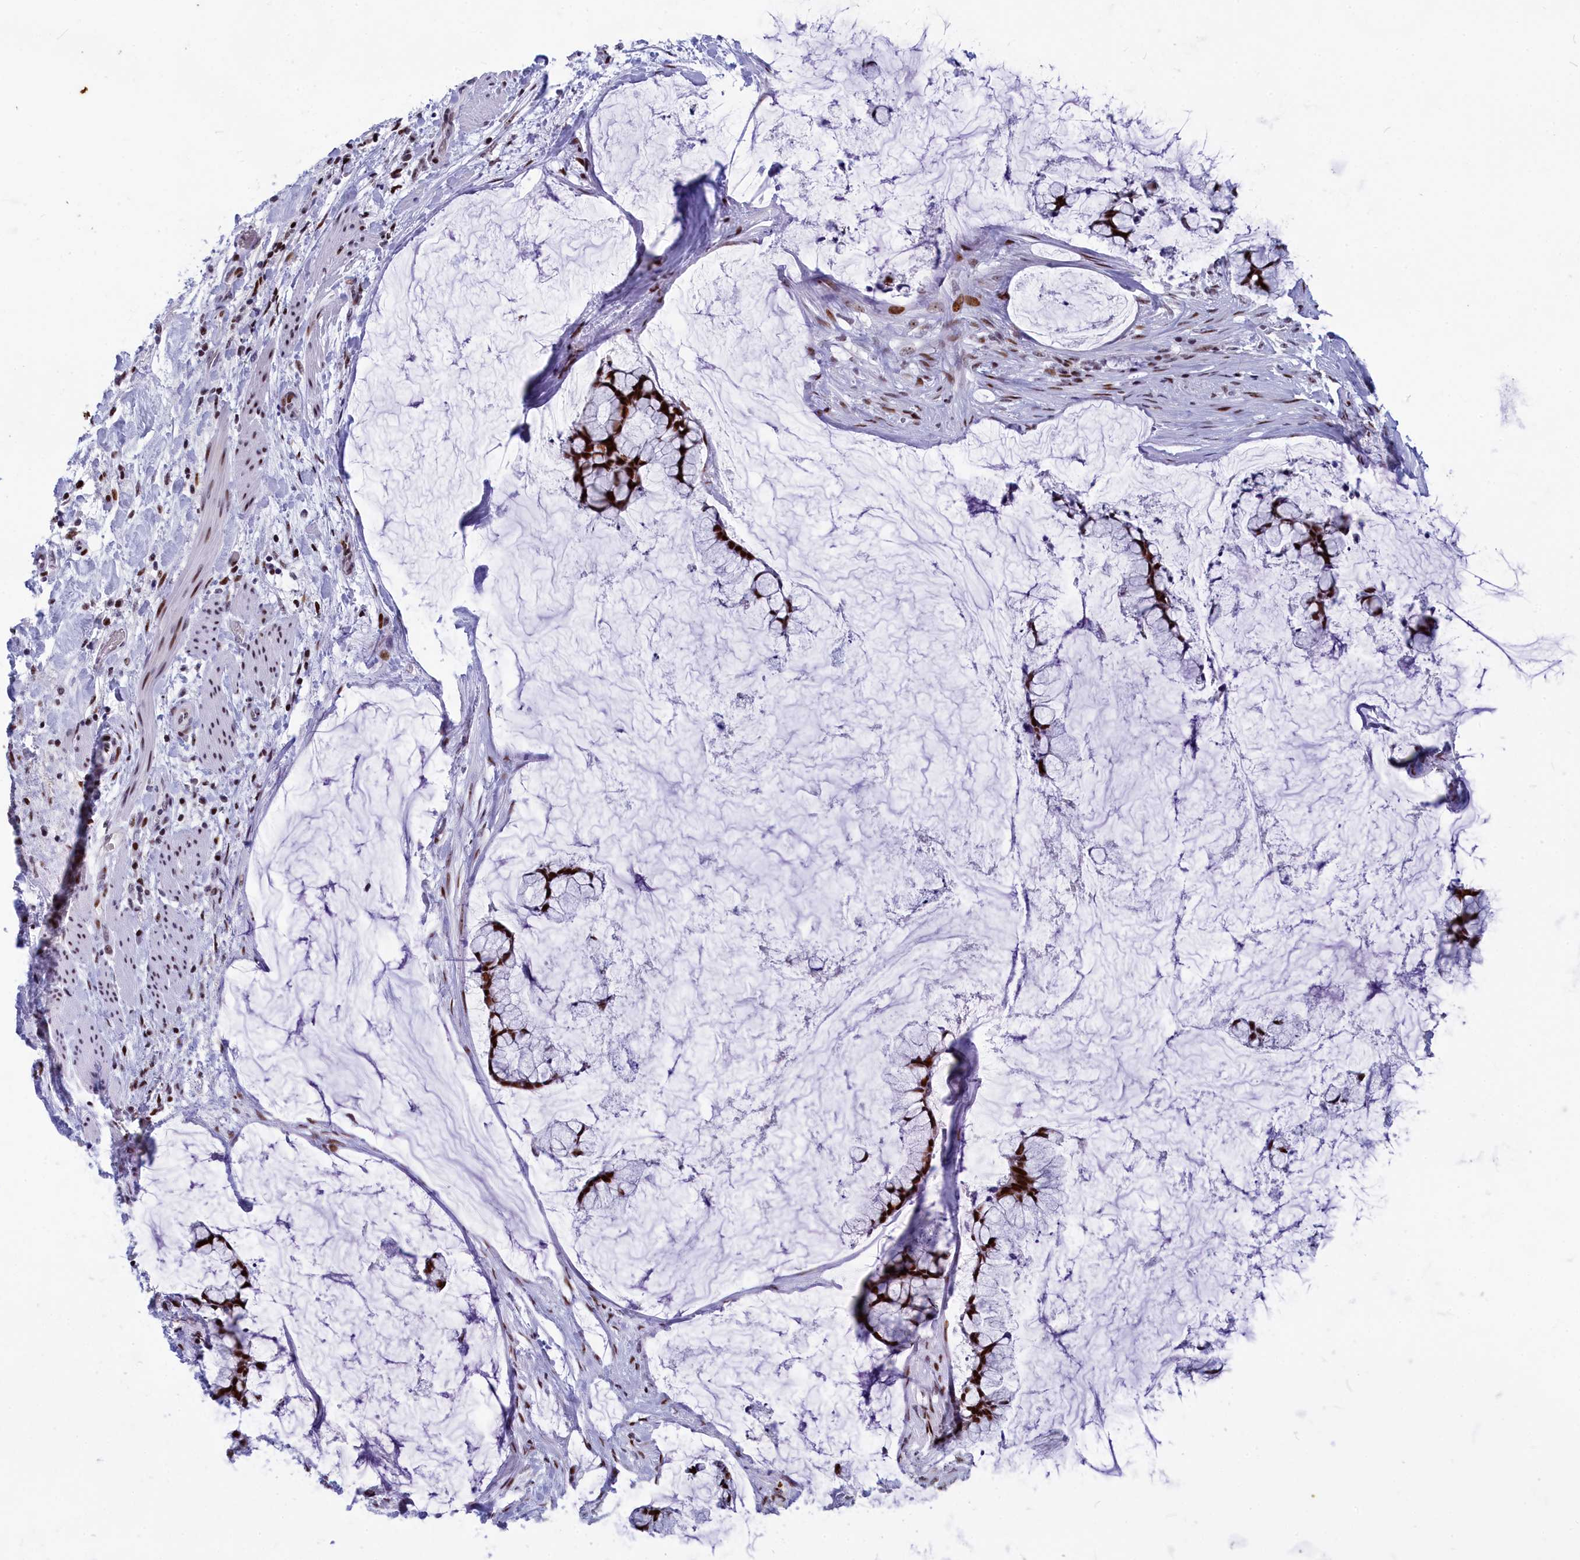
{"staining": {"intensity": "strong", "quantity": ">75%", "location": "nuclear"}, "tissue": "ovarian cancer", "cell_type": "Tumor cells", "image_type": "cancer", "snomed": [{"axis": "morphology", "description": "Cystadenocarcinoma, mucinous, NOS"}, {"axis": "topography", "description": "Ovary"}], "caption": "Strong nuclear expression for a protein is appreciated in about >75% of tumor cells of ovarian mucinous cystadenocarcinoma using immunohistochemistry.", "gene": "NSA2", "patient": {"sex": "female", "age": 42}}